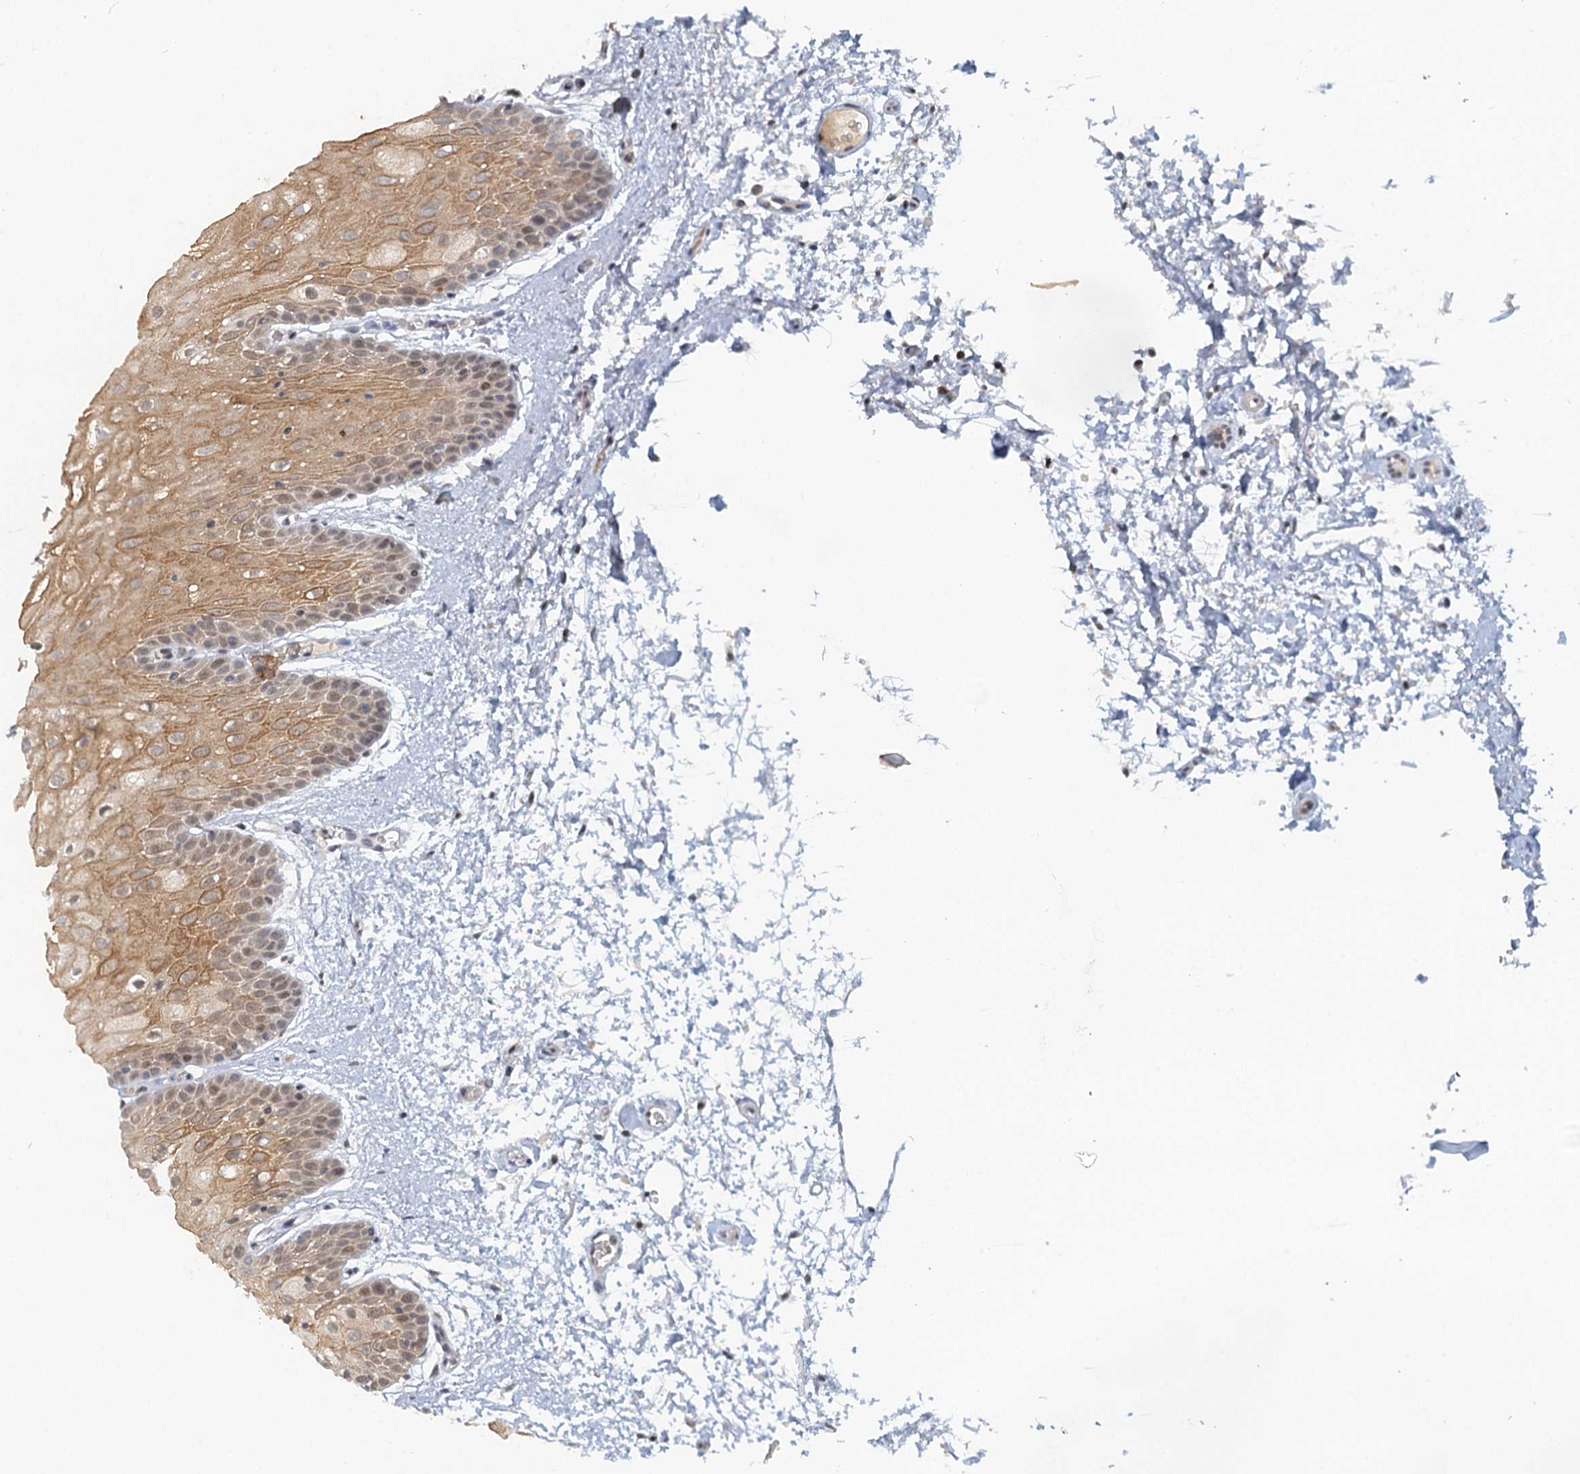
{"staining": {"intensity": "moderate", "quantity": "25%-75%", "location": "cytoplasmic/membranous"}, "tissue": "oral mucosa", "cell_type": "Squamous epithelial cells", "image_type": "normal", "snomed": [{"axis": "morphology", "description": "Normal tissue, NOS"}, {"axis": "topography", "description": "Oral tissue"}, {"axis": "topography", "description": "Tounge, NOS"}], "caption": "Benign oral mucosa demonstrates moderate cytoplasmic/membranous staining in about 25%-75% of squamous epithelial cells.", "gene": "GPATCH11", "patient": {"sex": "female", "age": 73}}